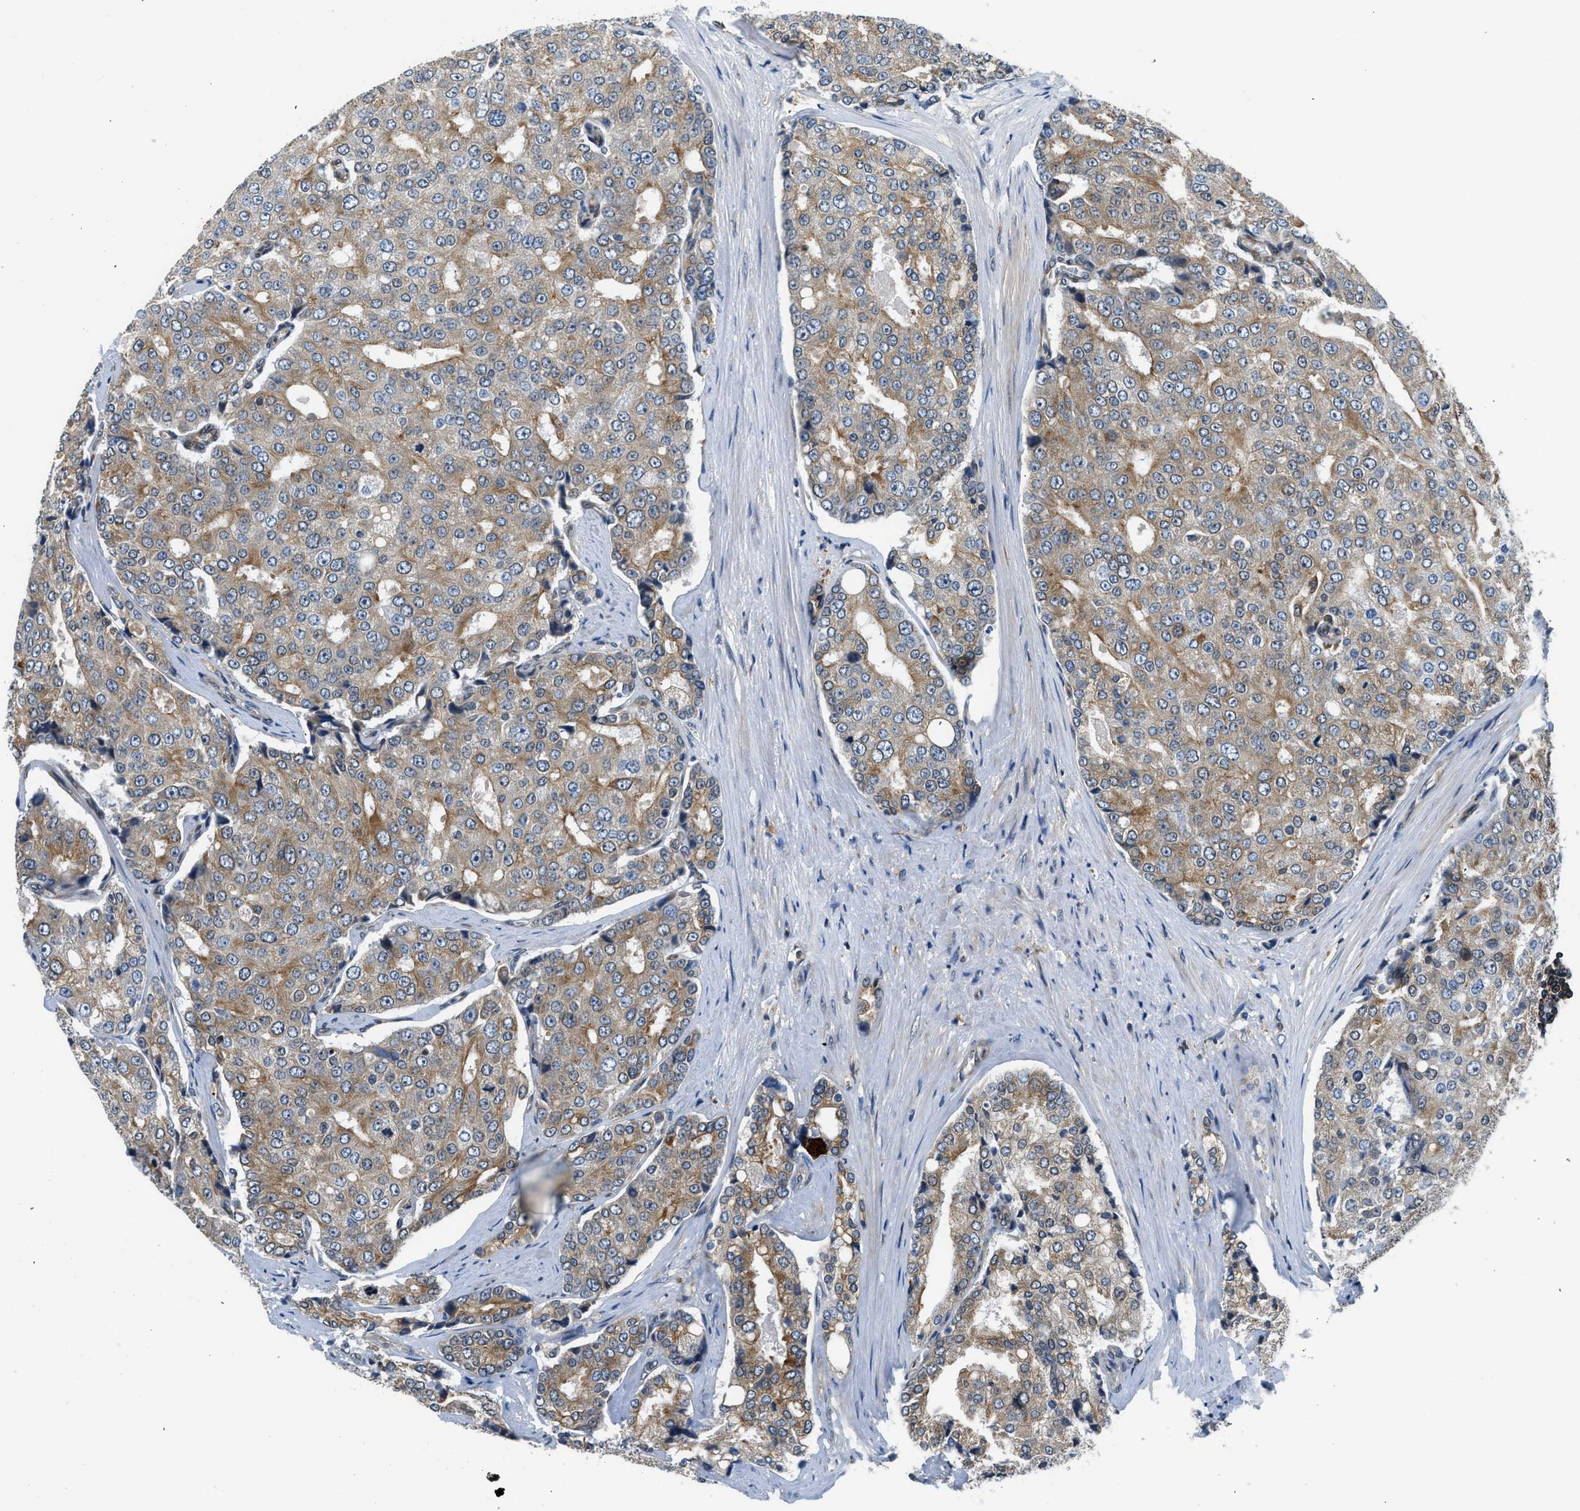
{"staining": {"intensity": "moderate", "quantity": "25%-75%", "location": "cytoplasmic/membranous"}, "tissue": "prostate cancer", "cell_type": "Tumor cells", "image_type": "cancer", "snomed": [{"axis": "morphology", "description": "Adenocarcinoma, High grade"}, {"axis": "topography", "description": "Prostate"}], "caption": "IHC staining of prostate cancer (high-grade adenocarcinoma), which shows medium levels of moderate cytoplasmic/membranous expression in about 25%-75% of tumor cells indicating moderate cytoplasmic/membranous protein positivity. The staining was performed using DAB (brown) for protein detection and nuclei were counterstained in hematoxylin (blue).", "gene": "RETREG3", "patient": {"sex": "male", "age": 50}}